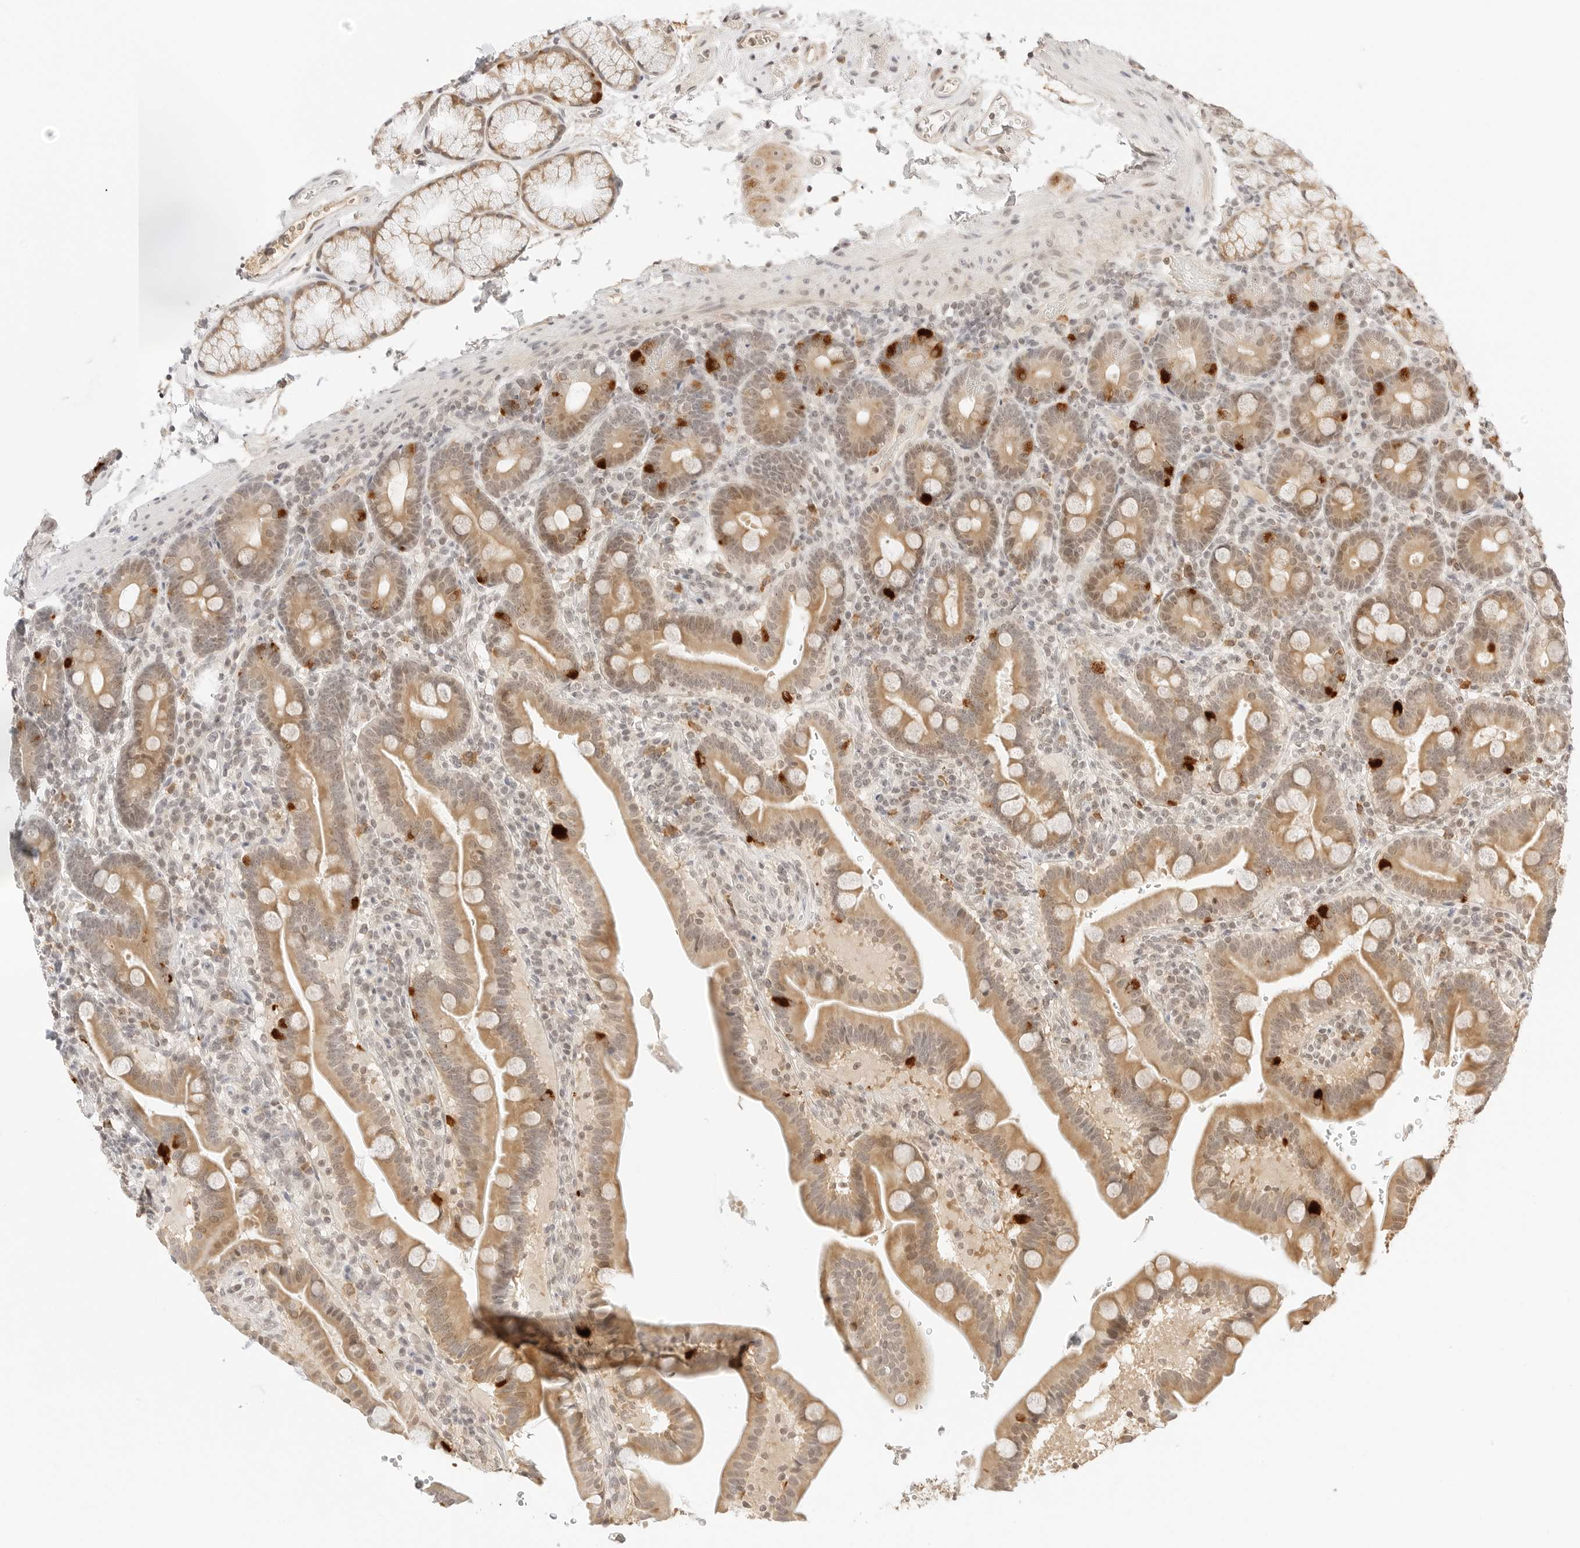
{"staining": {"intensity": "moderate", "quantity": ">75%", "location": "cytoplasmic/membranous,nuclear"}, "tissue": "duodenum", "cell_type": "Glandular cells", "image_type": "normal", "snomed": [{"axis": "morphology", "description": "Normal tissue, NOS"}, {"axis": "topography", "description": "Duodenum"}], "caption": "A brown stain shows moderate cytoplasmic/membranous,nuclear expression of a protein in glandular cells of normal human duodenum.", "gene": "SEPTIN4", "patient": {"sex": "male", "age": 54}}